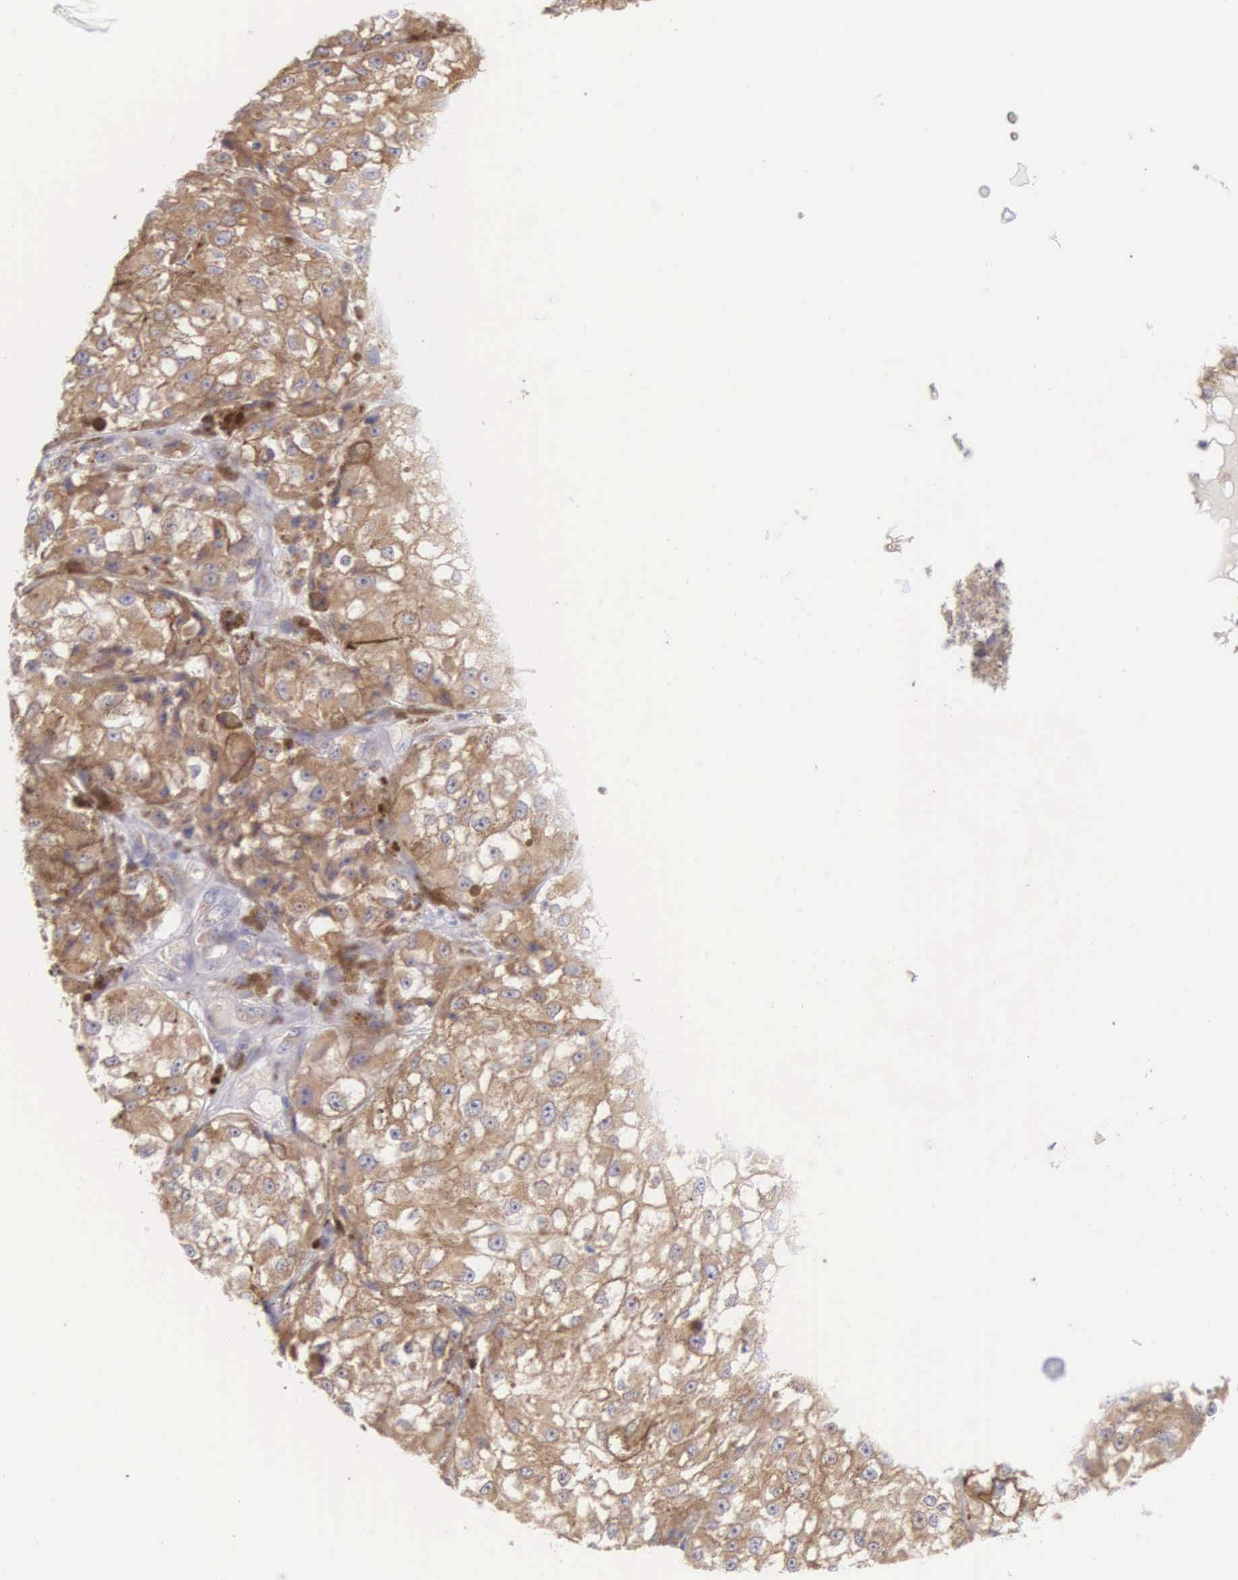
{"staining": {"intensity": "moderate", "quantity": ">75%", "location": "cytoplasmic/membranous"}, "tissue": "melanoma", "cell_type": "Tumor cells", "image_type": "cancer", "snomed": [{"axis": "morphology", "description": "Malignant melanoma, NOS"}, {"axis": "topography", "description": "Skin"}], "caption": "Human malignant melanoma stained with a brown dye demonstrates moderate cytoplasmic/membranous positive positivity in approximately >75% of tumor cells.", "gene": "NSDHL", "patient": {"sex": "male", "age": 67}}